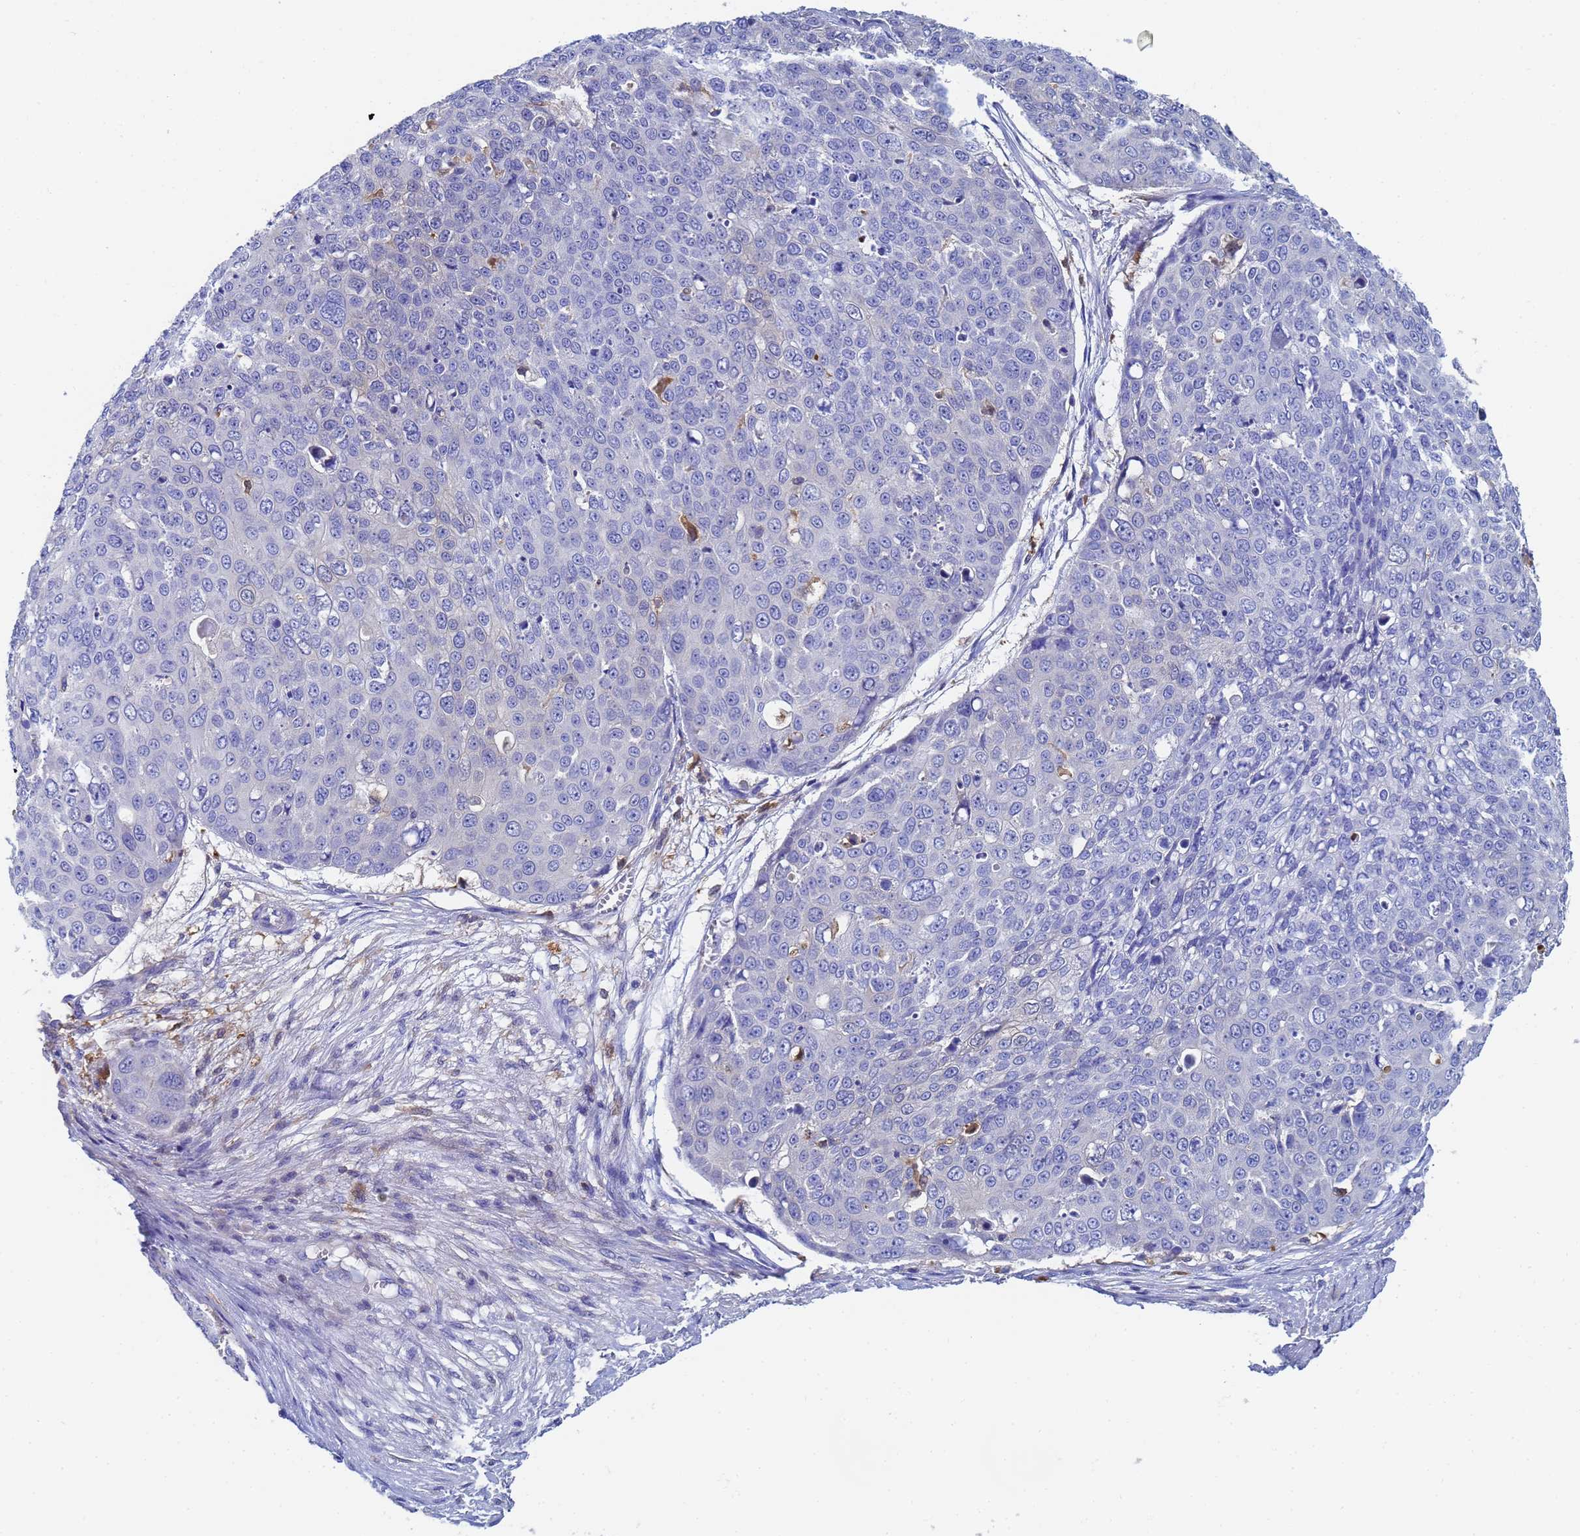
{"staining": {"intensity": "negative", "quantity": "none", "location": "none"}, "tissue": "skin cancer", "cell_type": "Tumor cells", "image_type": "cancer", "snomed": [{"axis": "morphology", "description": "Squamous cell carcinoma, NOS"}, {"axis": "topography", "description": "Skin"}], "caption": "High magnification brightfield microscopy of squamous cell carcinoma (skin) stained with DAB (brown) and counterstained with hematoxylin (blue): tumor cells show no significant positivity.", "gene": "GCHFR", "patient": {"sex": "male", "age": 71}}